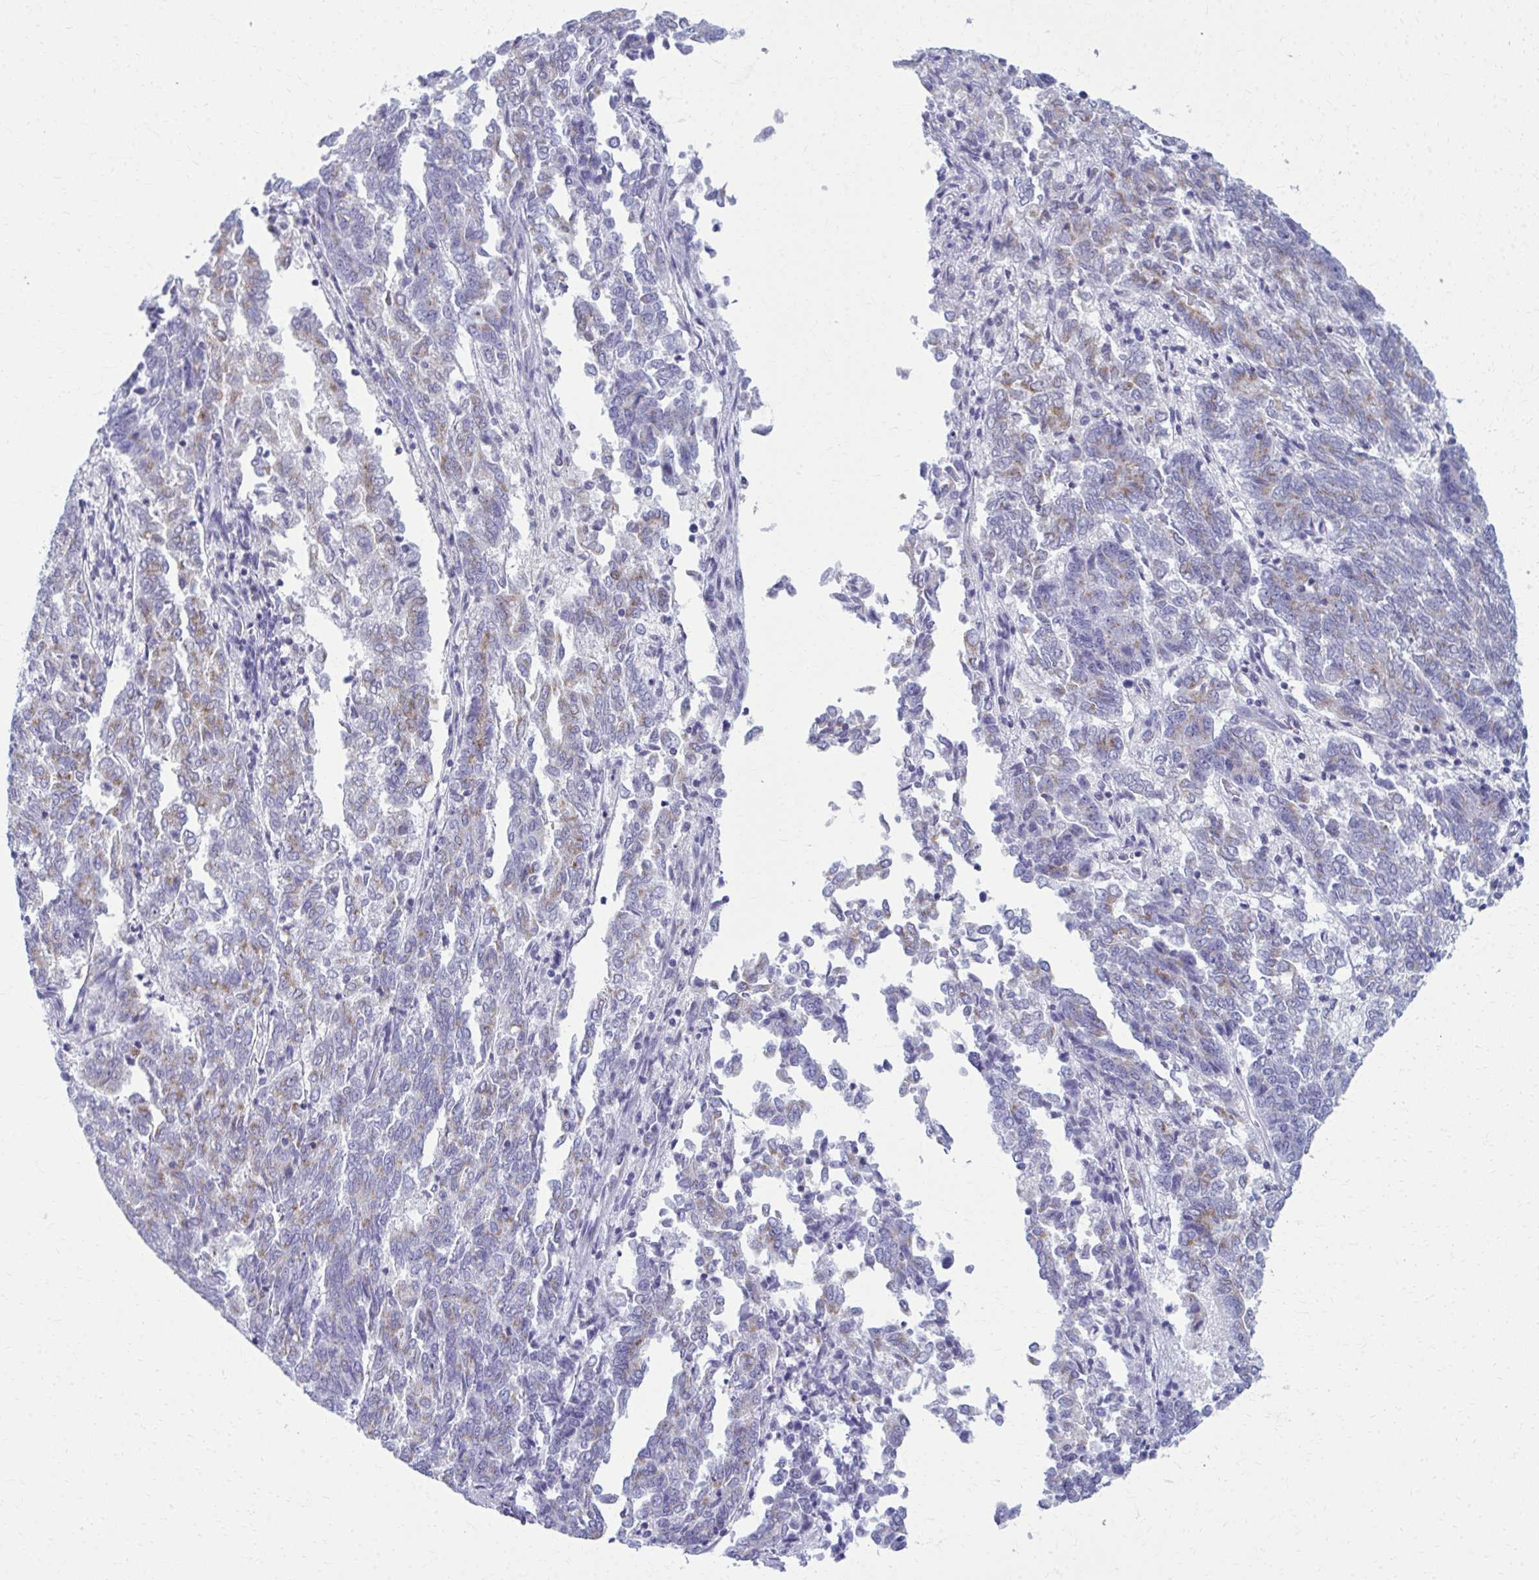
{"staining": {"intensity": "weak", "quantity": "25%-75%", "location": "cytoplasmic/membranous"}, "tissue": "endometrial cancer", "cell_type": "Tumor cells", "image_type": "cancer", "snomed": [{"axis": "morphology", "description": "Adenocarcinoma, NOS"}, {"axis": "topography", "description": "Endometrium"}], "caption": "Immunohistochemical staining of human endometrial cancer exhibits weak cytoplasmic/membranous protein staining in approximately 25%-75% of tumor cells. (DAB IHC, brown staining for protein, blue staining for nuclei).", "gene": "SCLY", "patient": {"sex": "female", "age": 80}}